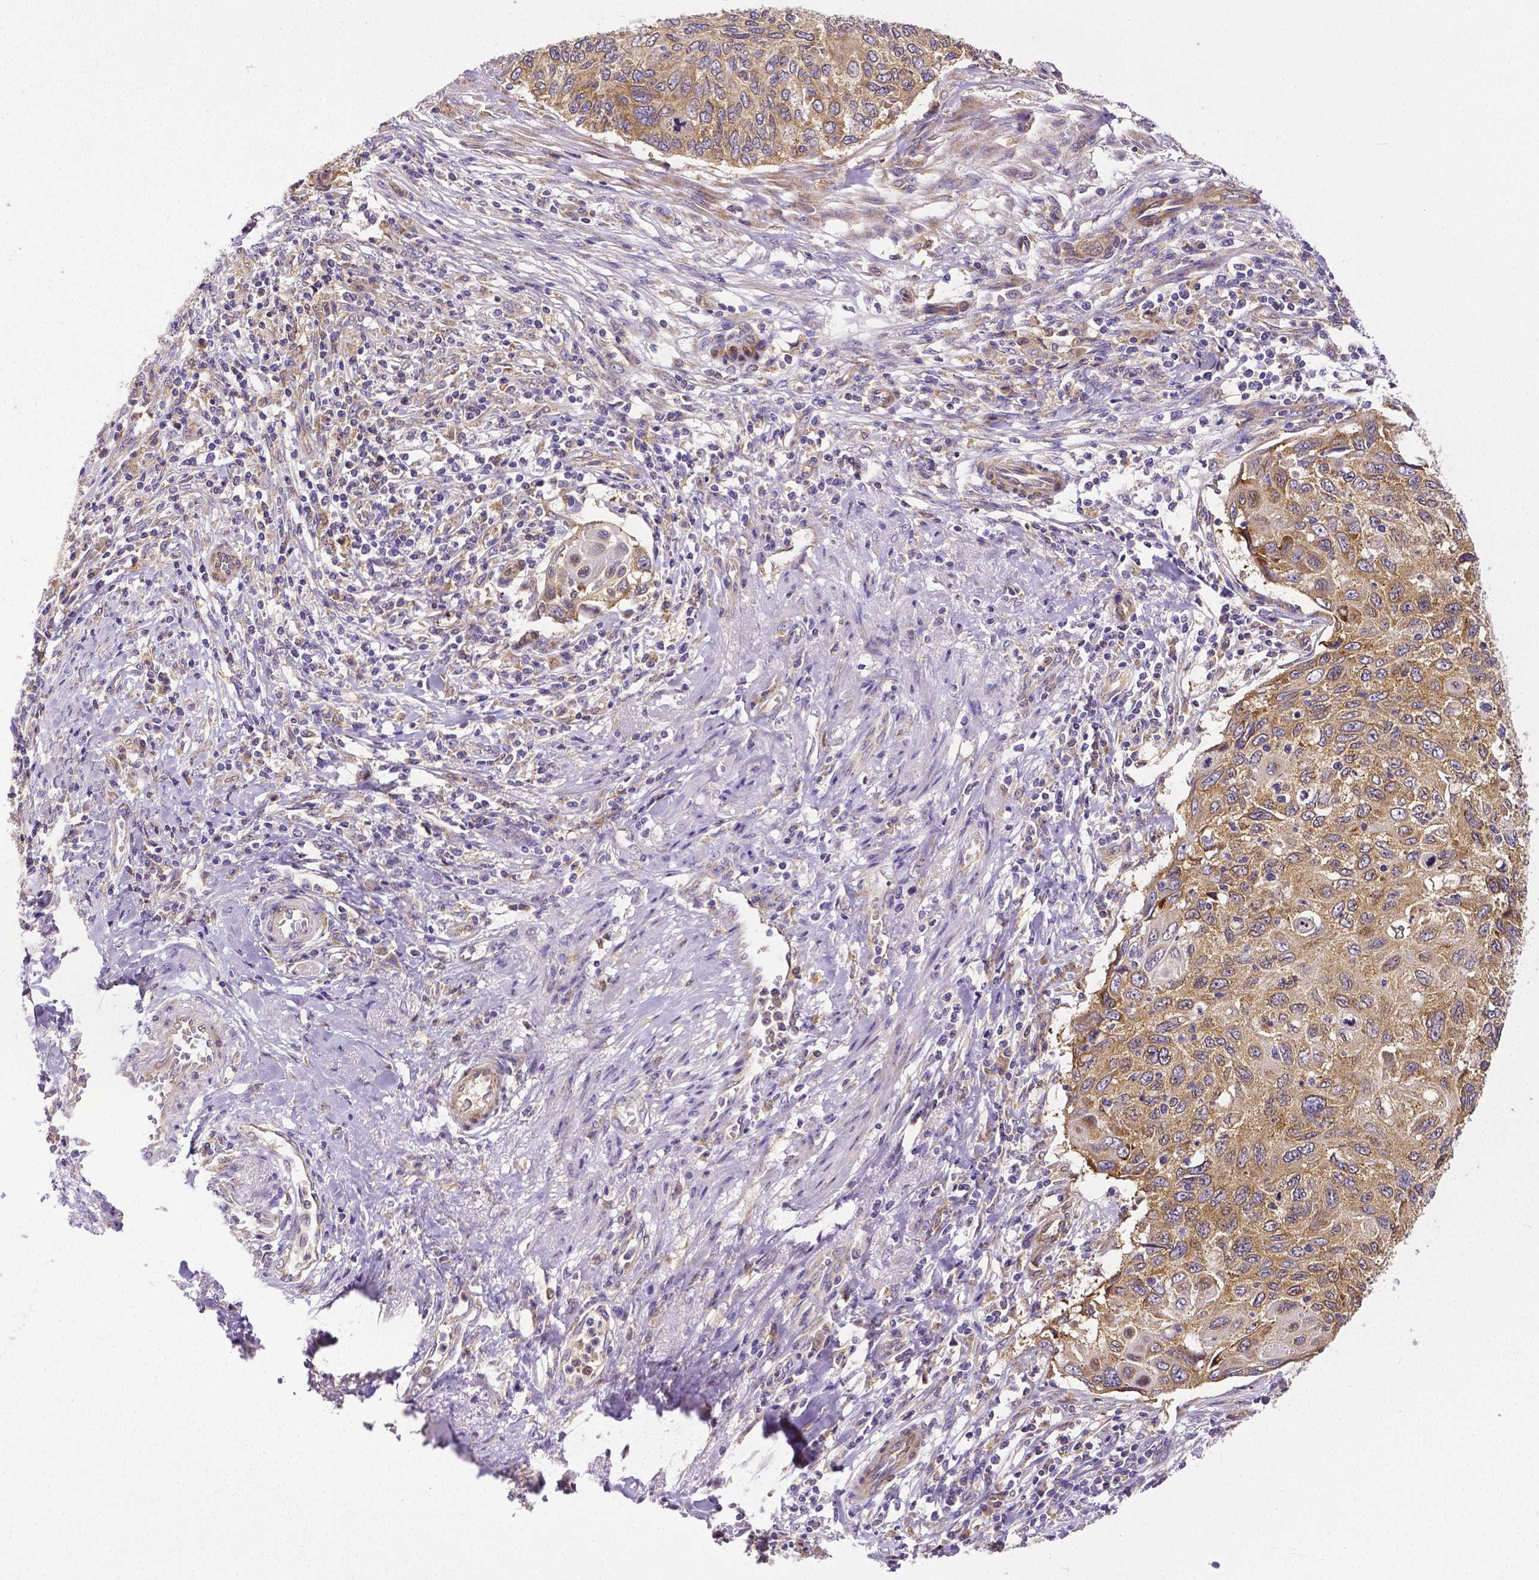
{"staining": {"intensity": "moderate", "quantity": ">75%", "location": "cytoplasmic/membranous"}, "tissue": "cervical cancer", "cell_type": "Tumor cells", "image_type": "cancer", "snomed": [{"axis": "morphology", "description": "Squamous cell carcinoma, NOS"}, {"axis": "topography", "description": "Cervix"}], "caption": "Protein staining of squamous cell carcinoma (cervical) tissue shows moderate cytoplasmic/membranous expression in about >75% of tumor cells. Immunohistochemistry stains the protein of interest in brown and the nuclei are stained blue.", "gene": "DICER1", "patient": {"sex": "female", "age": 70}}